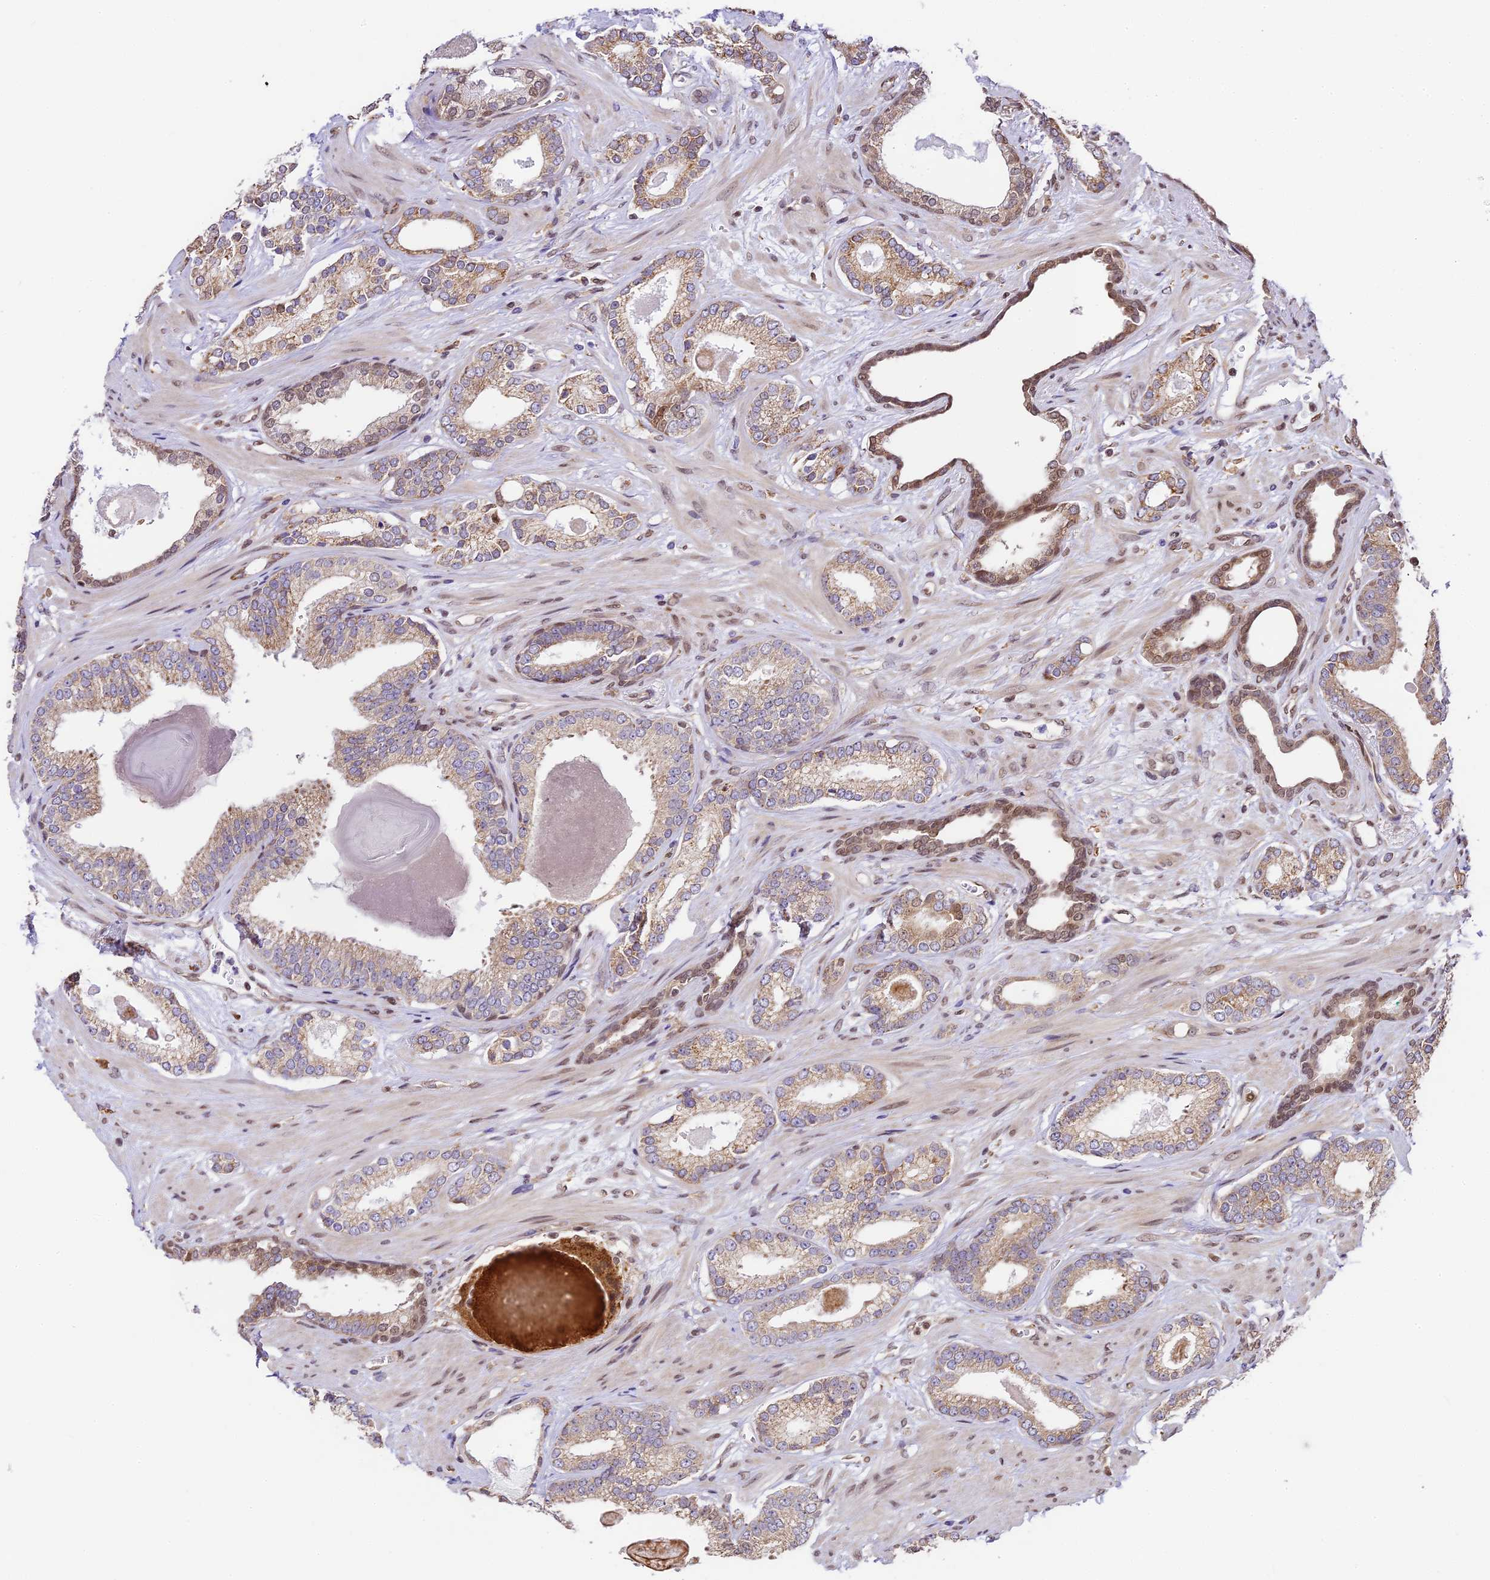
{"staining": {"intensity": "moderate", "quantity": ">75%", "location": "cytoplasmic/membranous"}, "tissue": "prostate cancer", "cell_type": "Tumor cells", "image_type": "cancer", "snomed": [{"axis": "morphology", "description": "Adenocarcinoma, Low grade"}, {"axis": "topography", "description": "Prostate"}], "caption": "Moderate cytoplasmic/membranous protein expression is identified in approximately >75% of tumor cells in prostate cancer.", "gene": "TRIM22", "patient": {"sex": "male", "age": 70}}